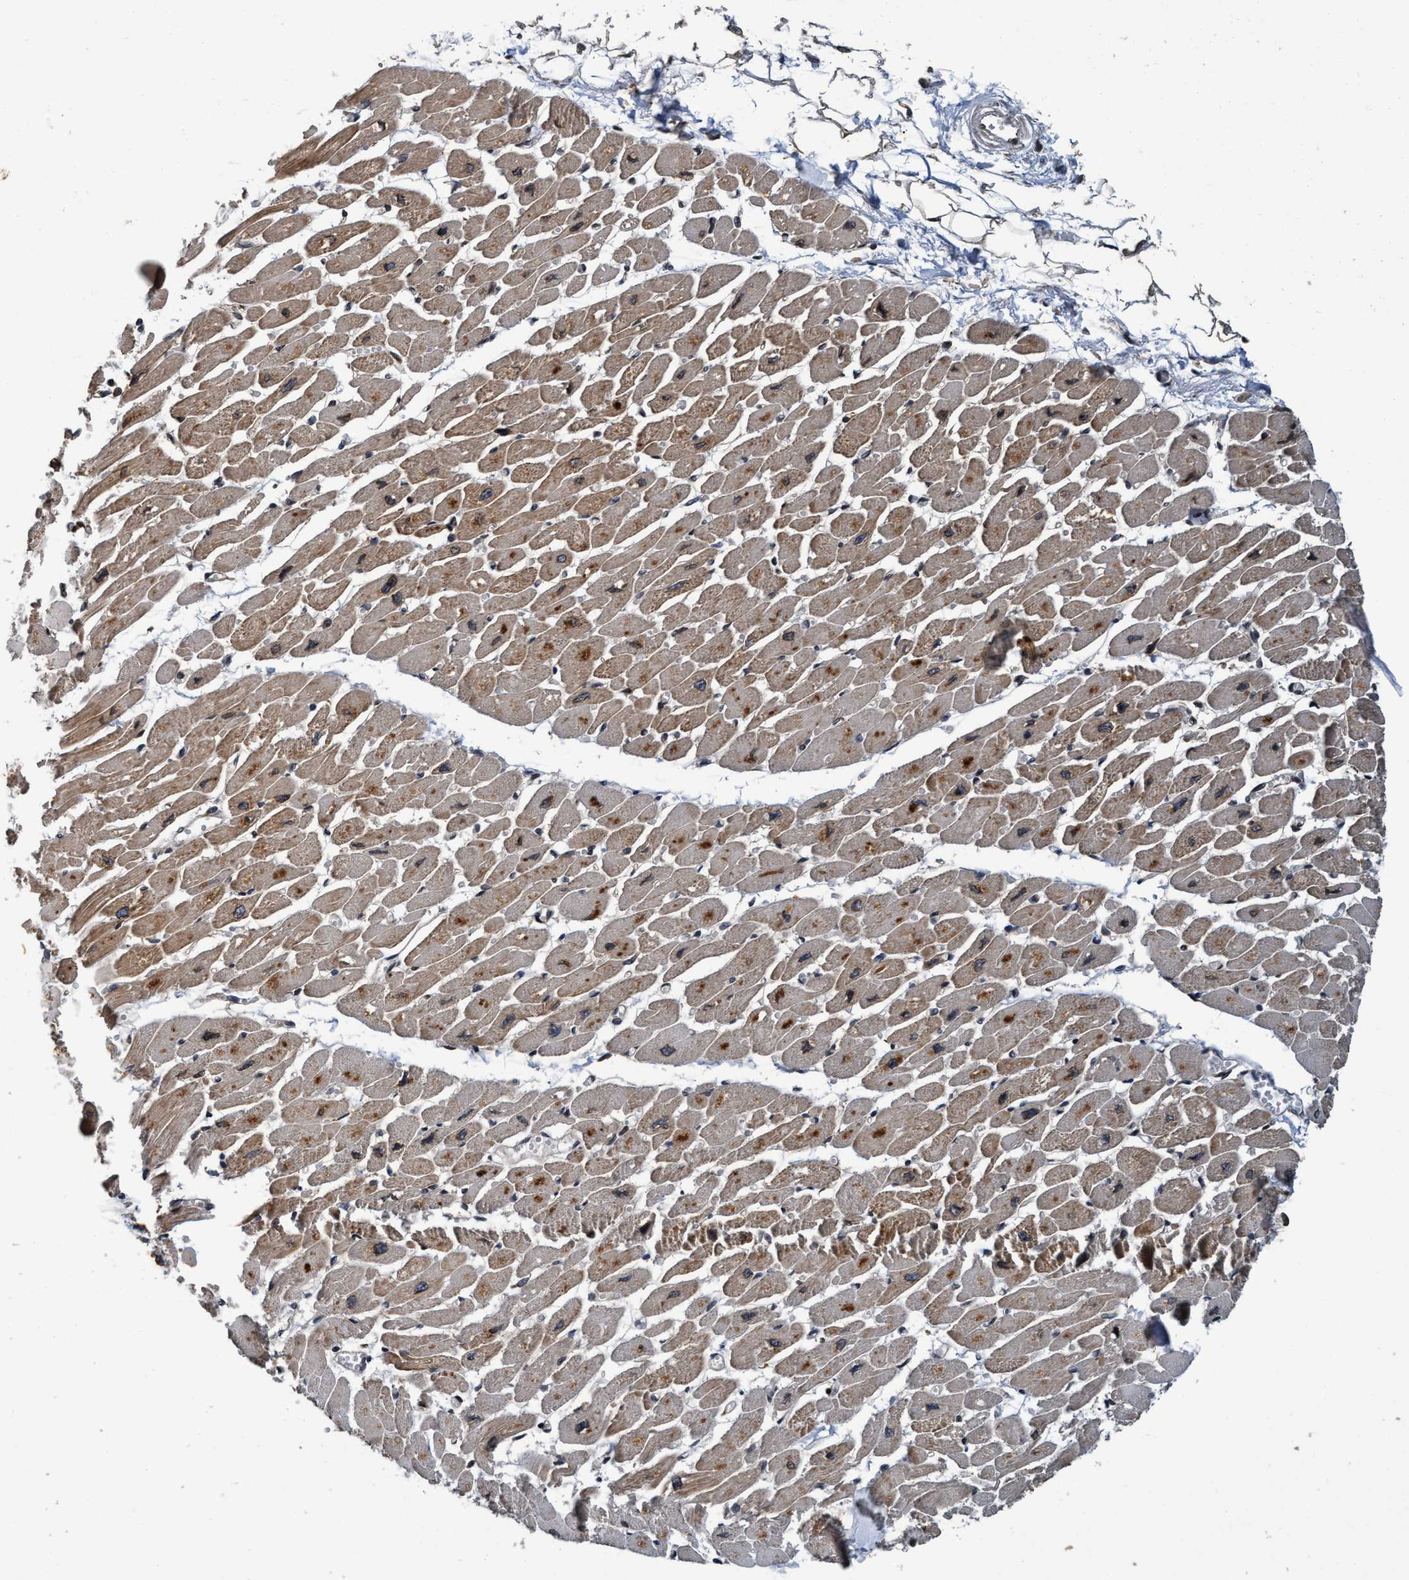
{"staining": {"intensity": "moderate", "quantity": ">75%", "location": "cytoplasmic/membranous"}, "tissue": "heart muscle", "cell_type": "Cardiomyocytes", "image_type": "normal", "snomed": [{"axis": "morphology", "description": "Normal tissue, NOS"}, {"axis": "topography", "description": "Heart"}], "caption": "Immunohistochemistry (IHC) image of benign heart muscle: human heart muscle stained using immunohistochemistry demonstrates medium levels of moderate protein expression localized specifically in the cytoplasmic/membranous of cardiomyocytes, appearing as a cytoplasmic/membranous brown color.", "gene": "MACC1", "patient": {"sex": "female", "age": 54}}